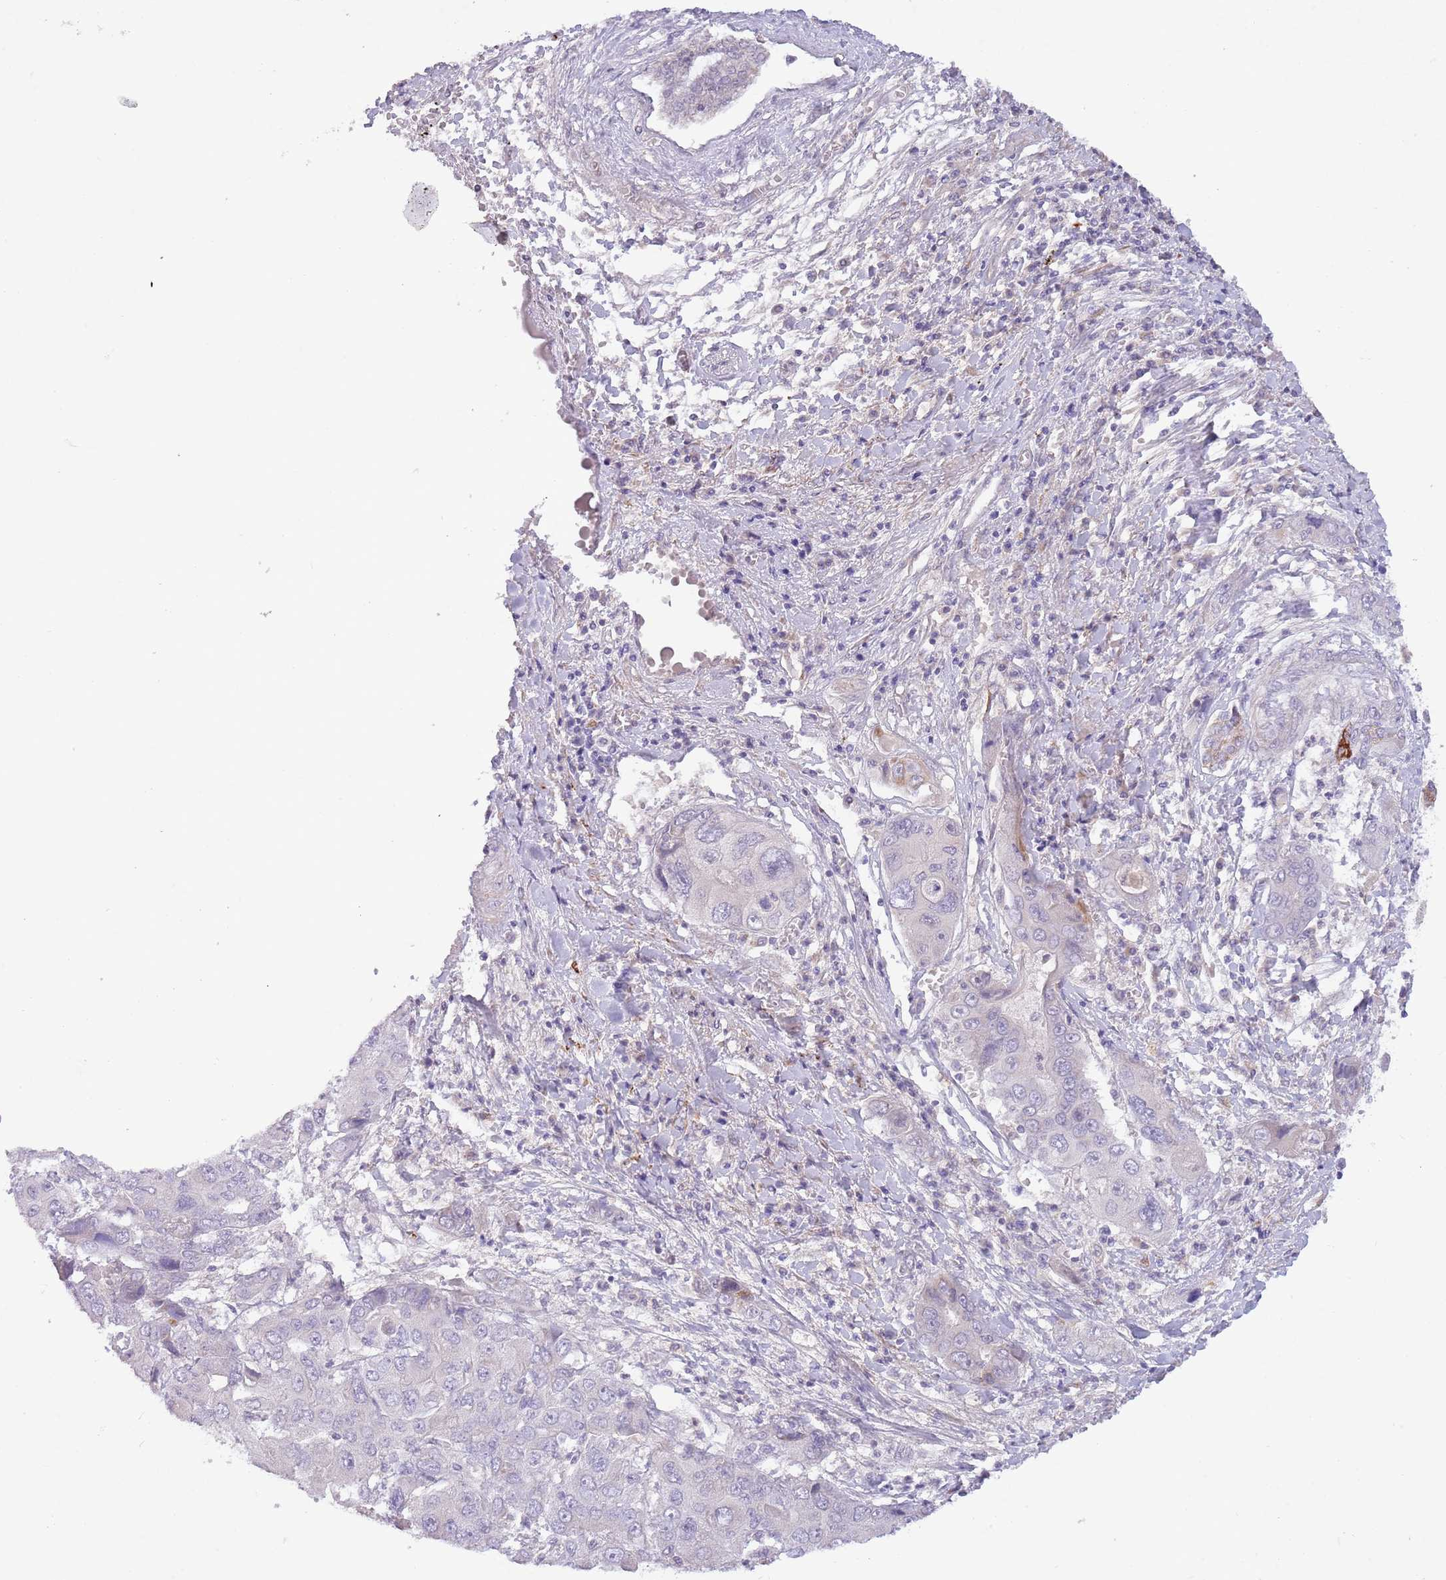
{"staining": {"intensity": "negative", "quantity": "none", "location": "none"}, "tissue": "liver cancer", "cell_type": "Tumor cells", "image_type": "cancer", "snomed": [{"axis": "morphology", "description": "Cholangiocarcinoma"}, {"axis": "topography", "description": "Liver"}], "caption": "The IHC histopathology image has no significant expression in tumor cells of cholangiocarcinoma (liver) tissue.", "gene": "ZNF658", "patient": {"sex": "male", "age": 67}}